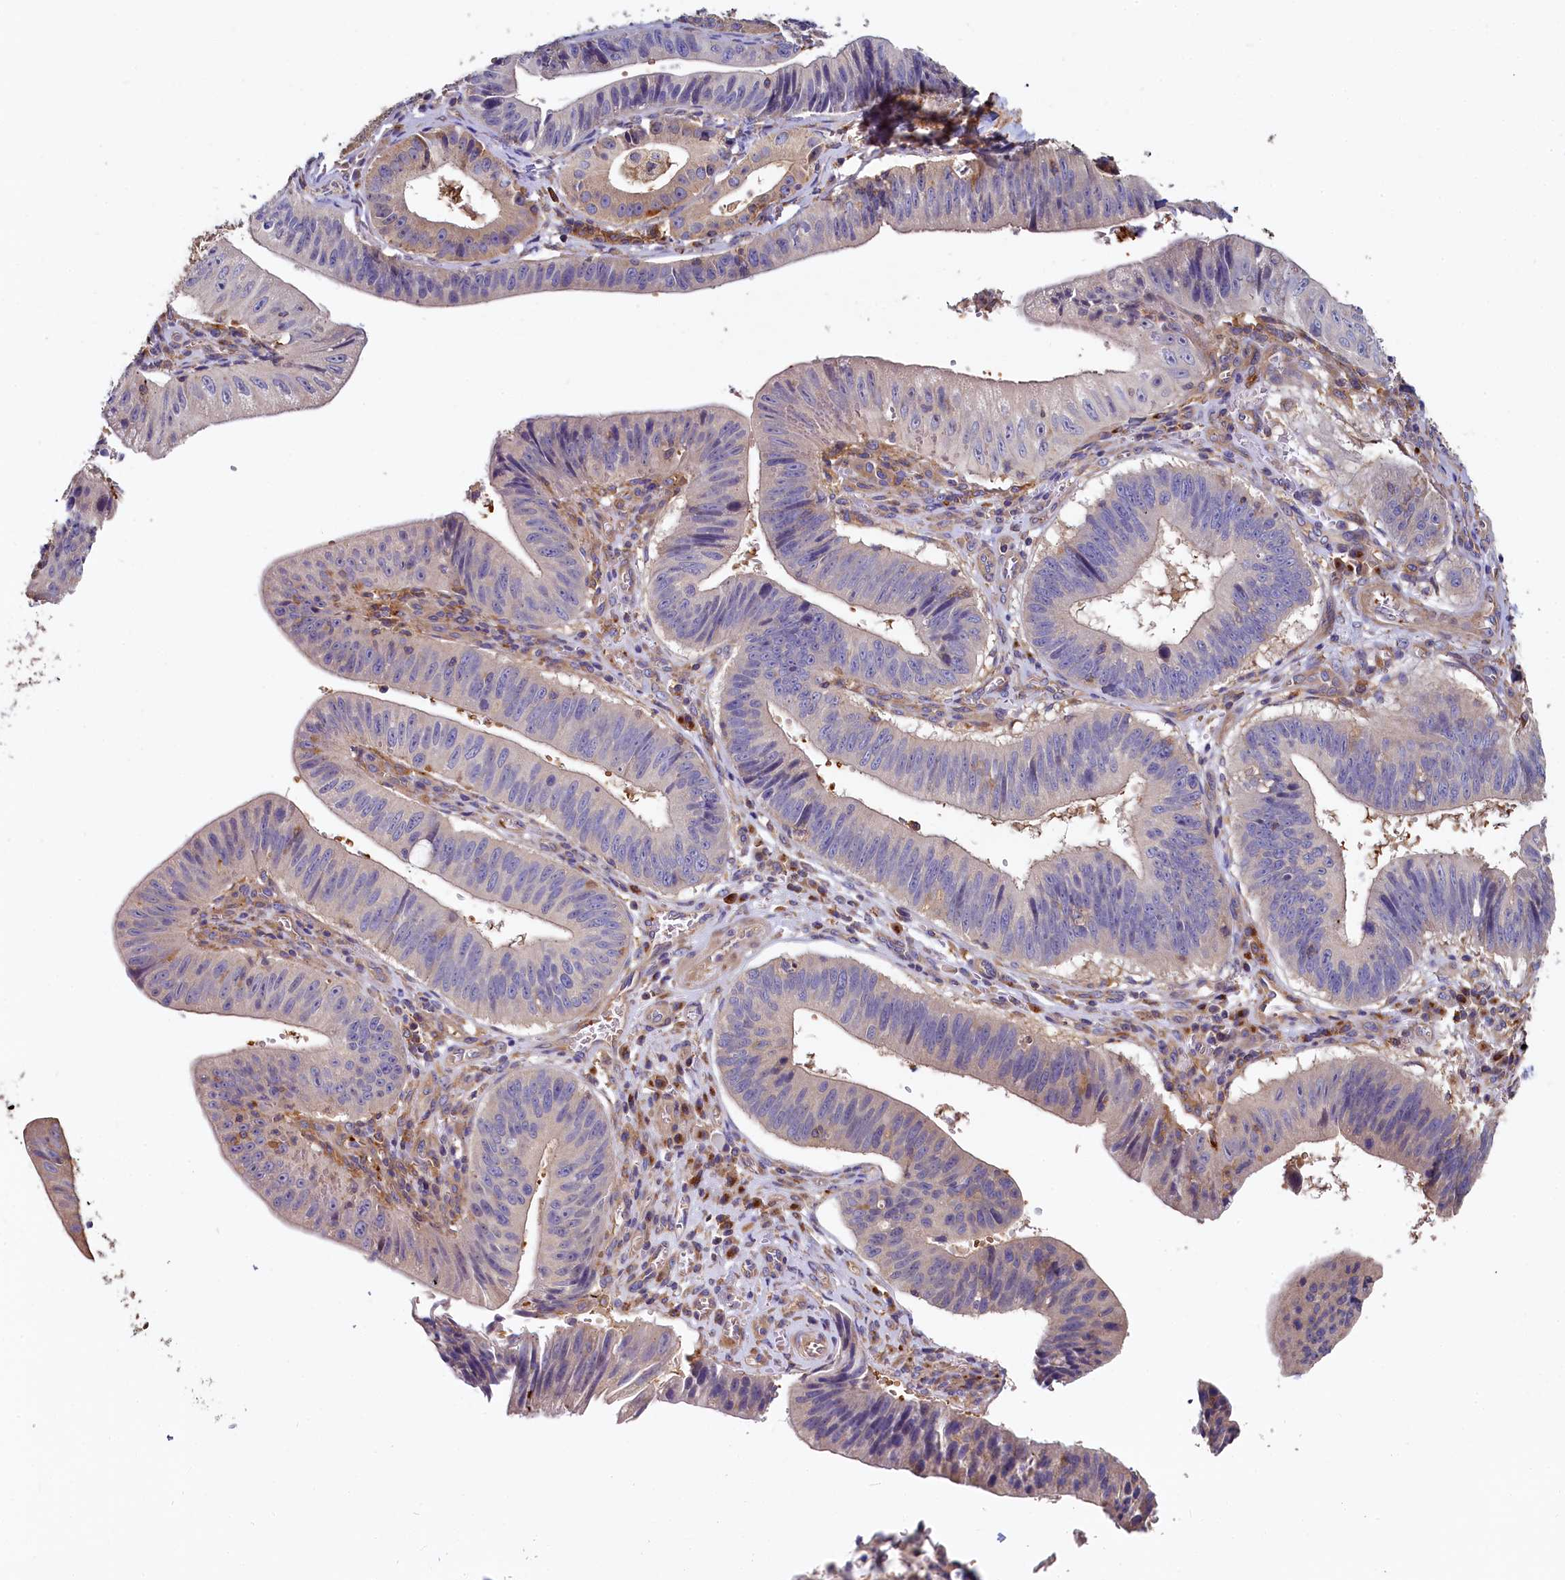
{"staining": {"intensity": "negative", "quantity": "none", "location": "none"}, "tissue": "stomach cancer", "cell_type": "Tumor cells", "image_type": "cancer", "snomed": [{"axis": "morphology", "description": "Adenocarcinoma, NOS"}, {"axis": "topography", "description": "Stomach"}], "caption": "Image shows no protein staining in tumor cells of stomach cancer tissue. Brightfield microscopy of immunohistochemistry stained with DAB (3,3'-diaminobenzidine) (brown) and hematoxylin (blue), captured at high magnification.", "gene": "PPIP5K1", "patient": {"sex": "male", "age": 59}}